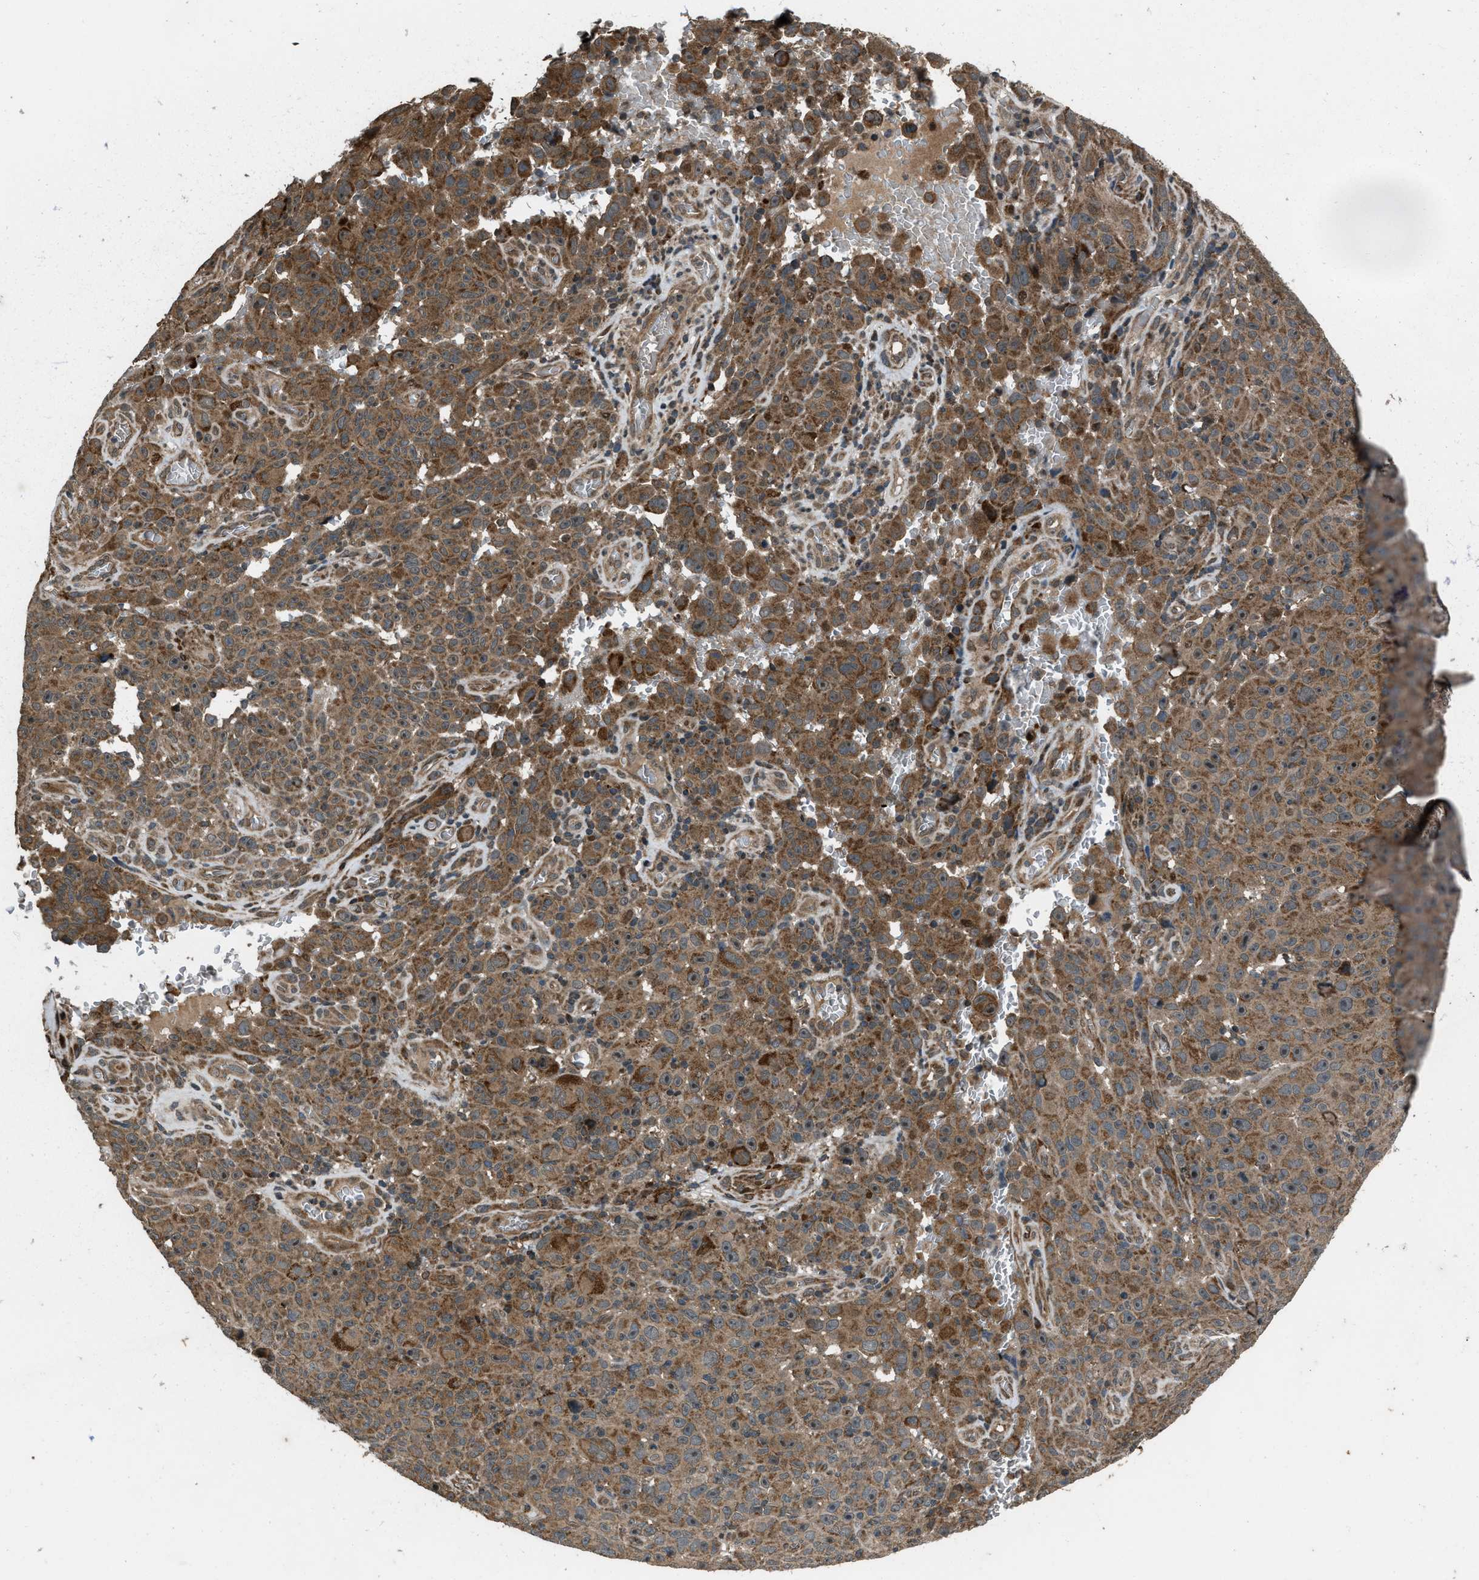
{"staining": {"intensity": "moderate", "quantity": ">75%", "location": "cytoplasmic/membranous"}, "tissue": "melanoma", "cell_type": "Tumor cells", "image_type": "cancer", "snomed": [{"axis": "morphology", "description": "Malignant melanoma, NOS"}, {"axis": "topography", "description": "Skin"}], "caption": "IHC image of neoplastic tissue: malignant melanoma stained using immunohistochemistry reveals medium levels of moderate protein expression localized specifically in the cytoplasmic/membranous of tumor cells, appearing as a cytoplasmic/membranous brown color.", "gene": "IRAK4", "patient": {"sex": "female", "age": 82}}